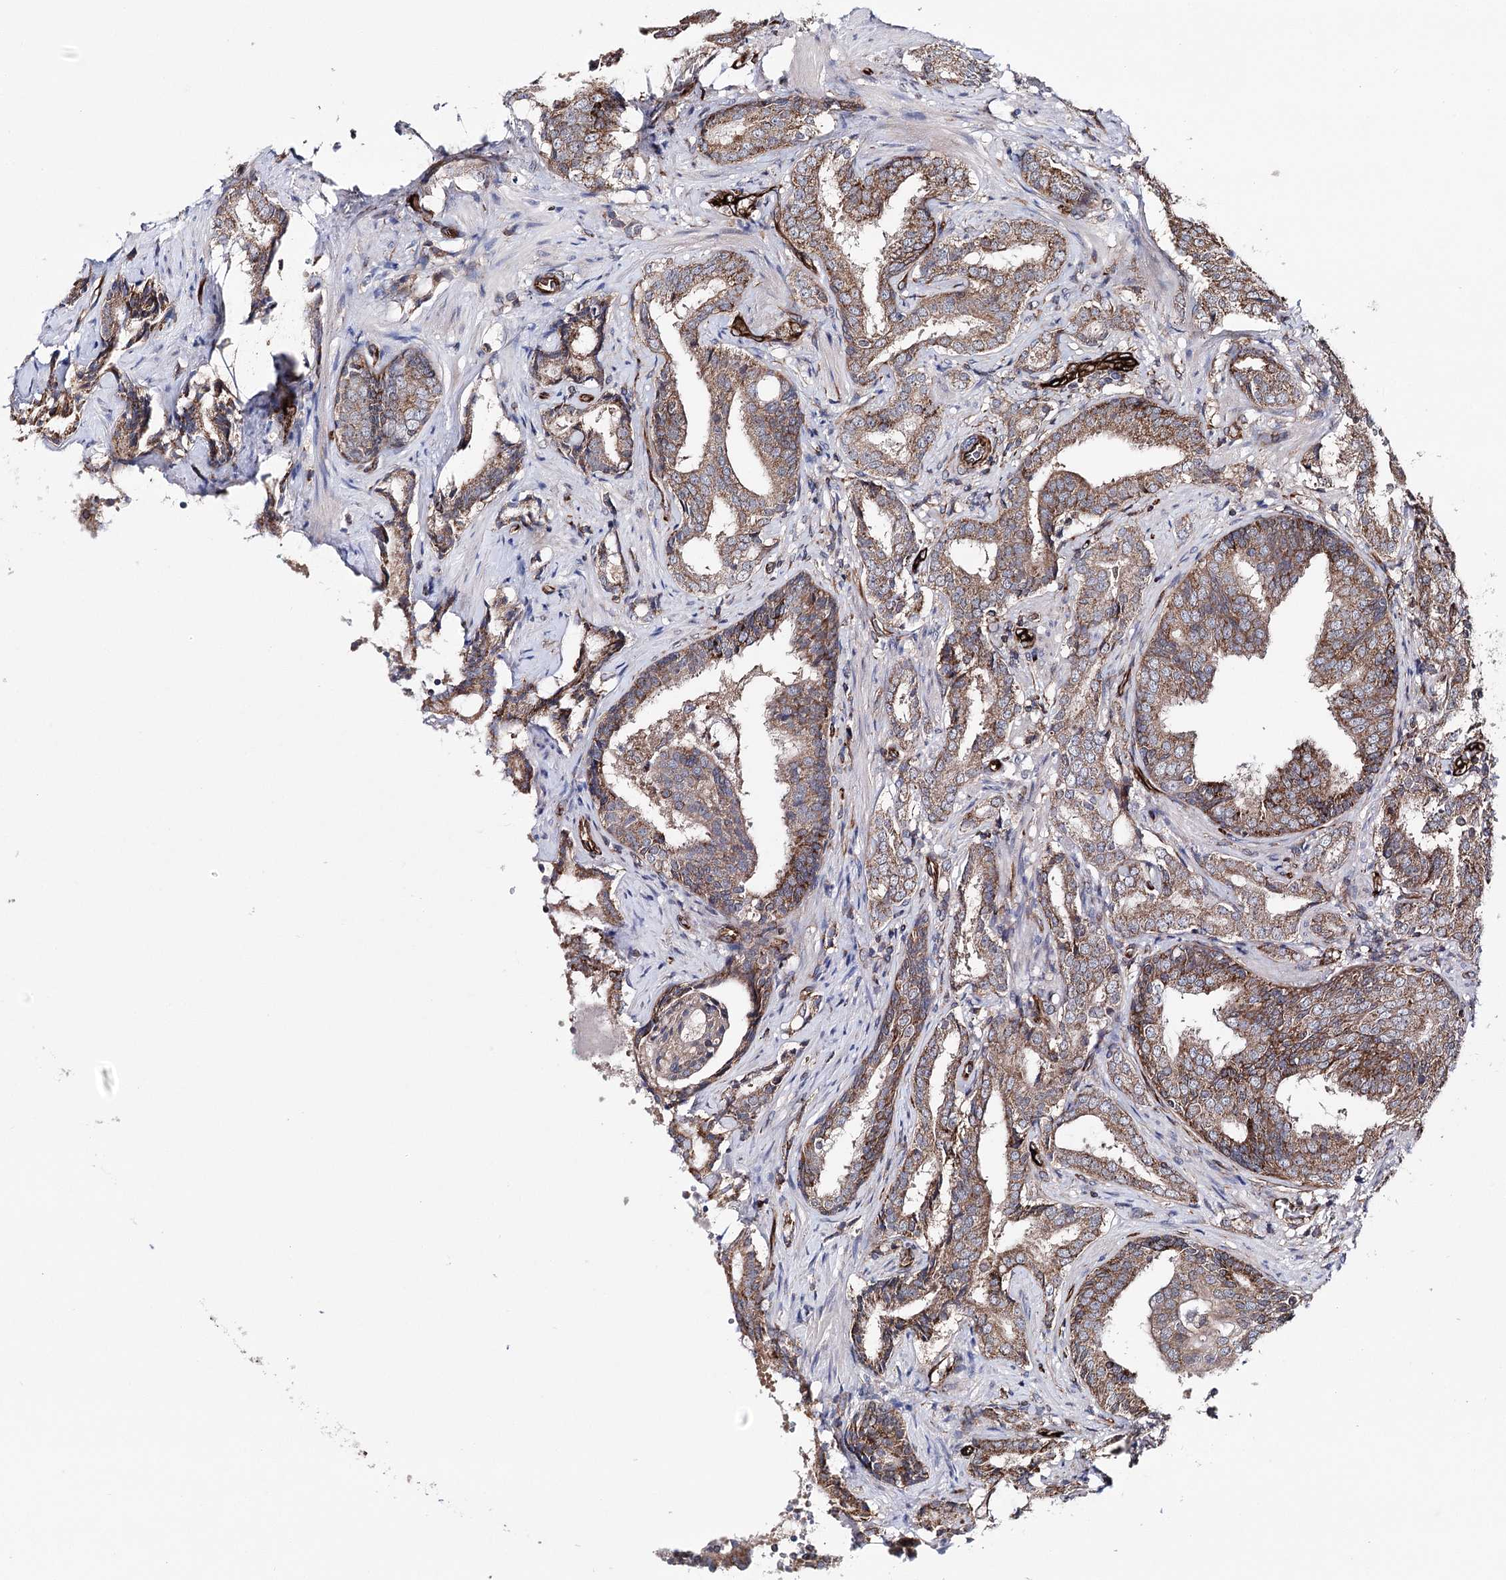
{"staining": {"intensity": "moderate", "quantity": ">75%", "location": "cytoplasmic/membranous"}, "tissue": "prostate cancer", "cell_type": "Tumor cells", "image_type": "cancer", "snomed": [{"axis": "morphology", "description": "Adenocarcinoma, High grade"}, {"axis": "topography", "description": "Prostate"}], "caption": "Human prostate cancer stained with a protein marker reveals moderate staining in tumor cells.", "gene": "MIB1", "patient": {"sex": "male", "age": 63}}